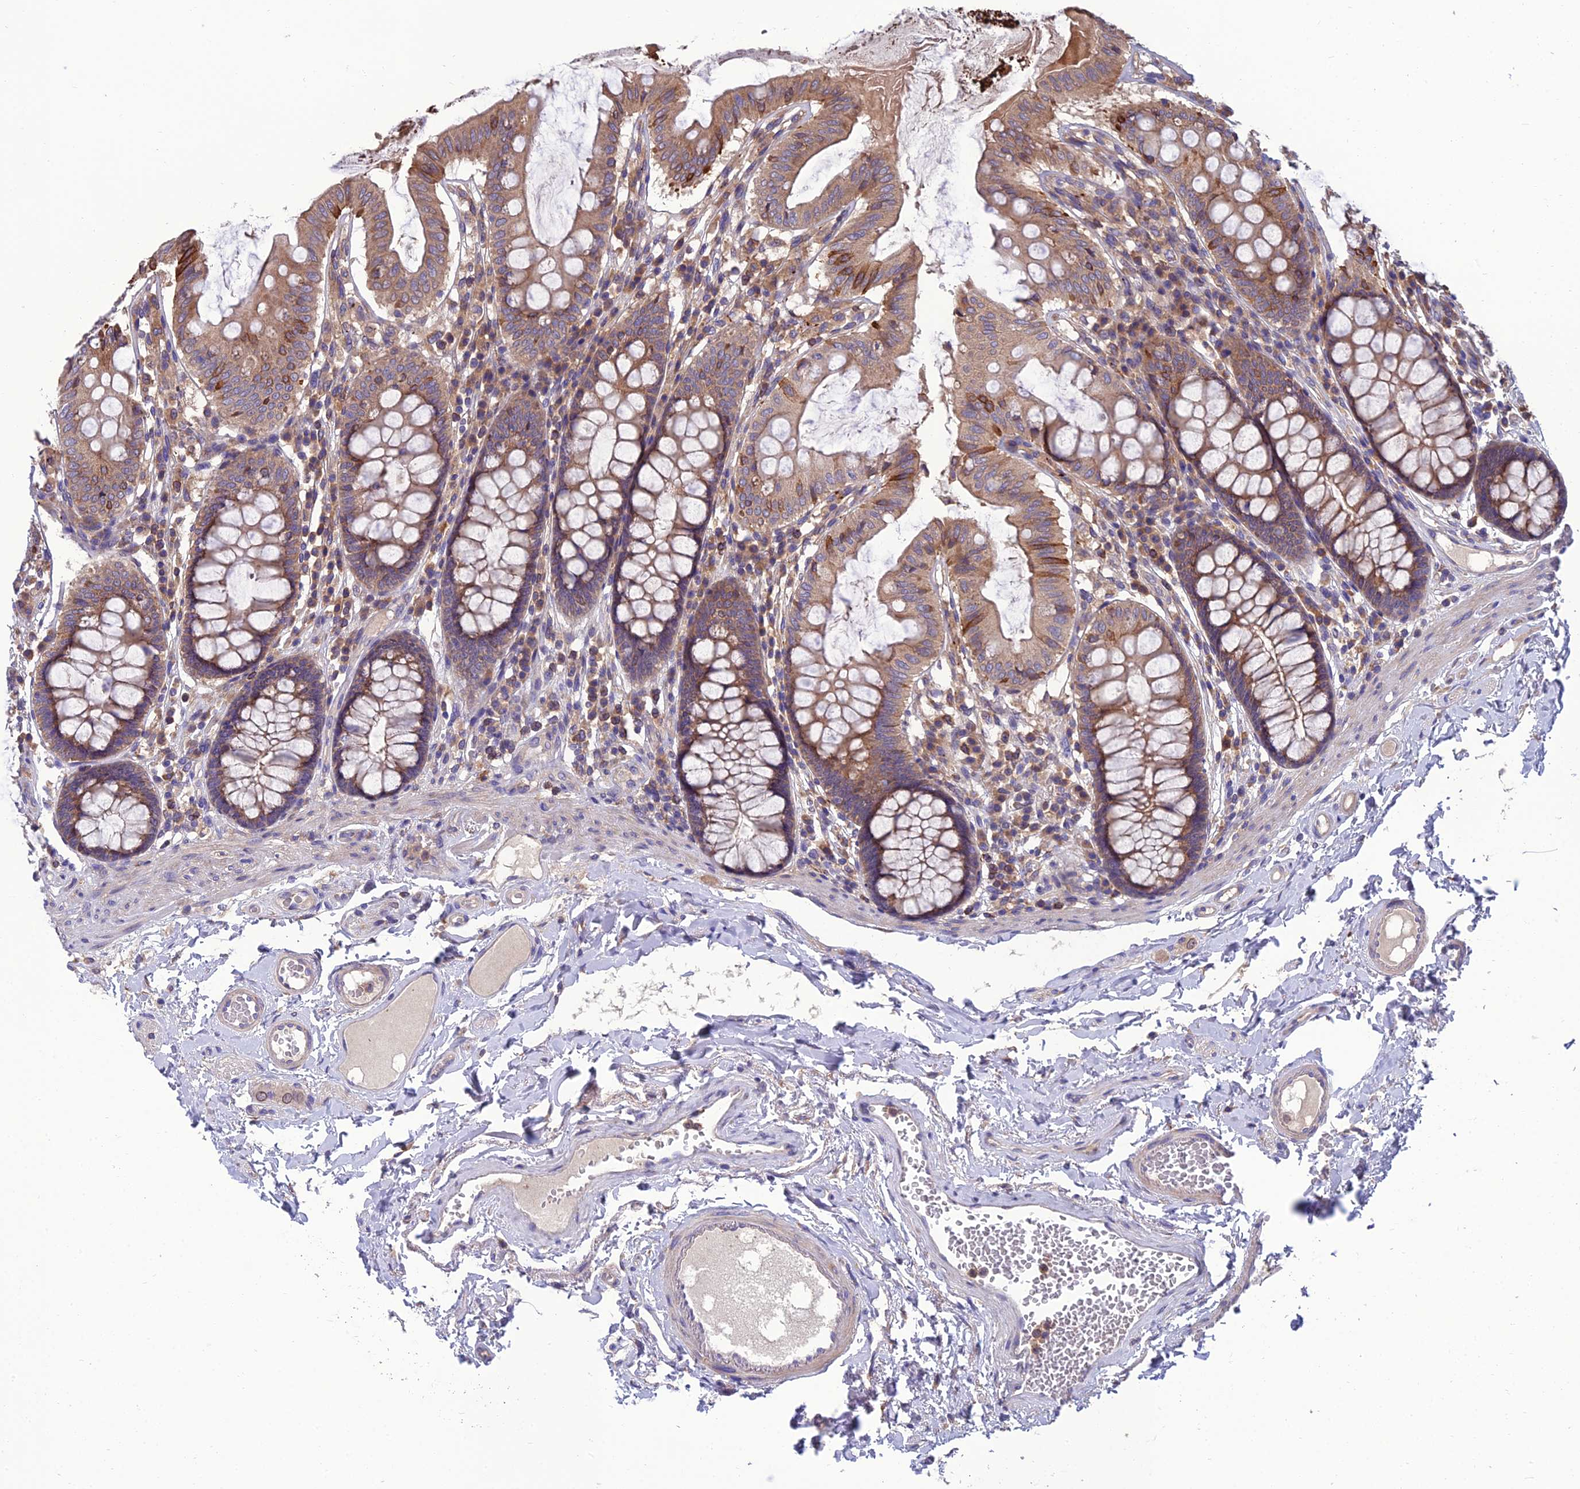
{"staining": {"intensity": "weak", "quantity": ">75%", "location": "cytoplasmic/membranous"}, "tissue": "colon", "cell_type": "Endothelial cells", "image_type": "normal", "snomed": [{"axis": "morphology", "description": "Normal tissue, NOS"}, {"axis": "topography", "description": "Colon"}], "caption": "Weak cytoplasmic/membranous positivity for a protein is identified in approximately >75% of endothelial cells of normal colon using immunohistochemistry (IHC).", "gene": "UMAD1", "patient": {"sex": "male", "age": 84}}